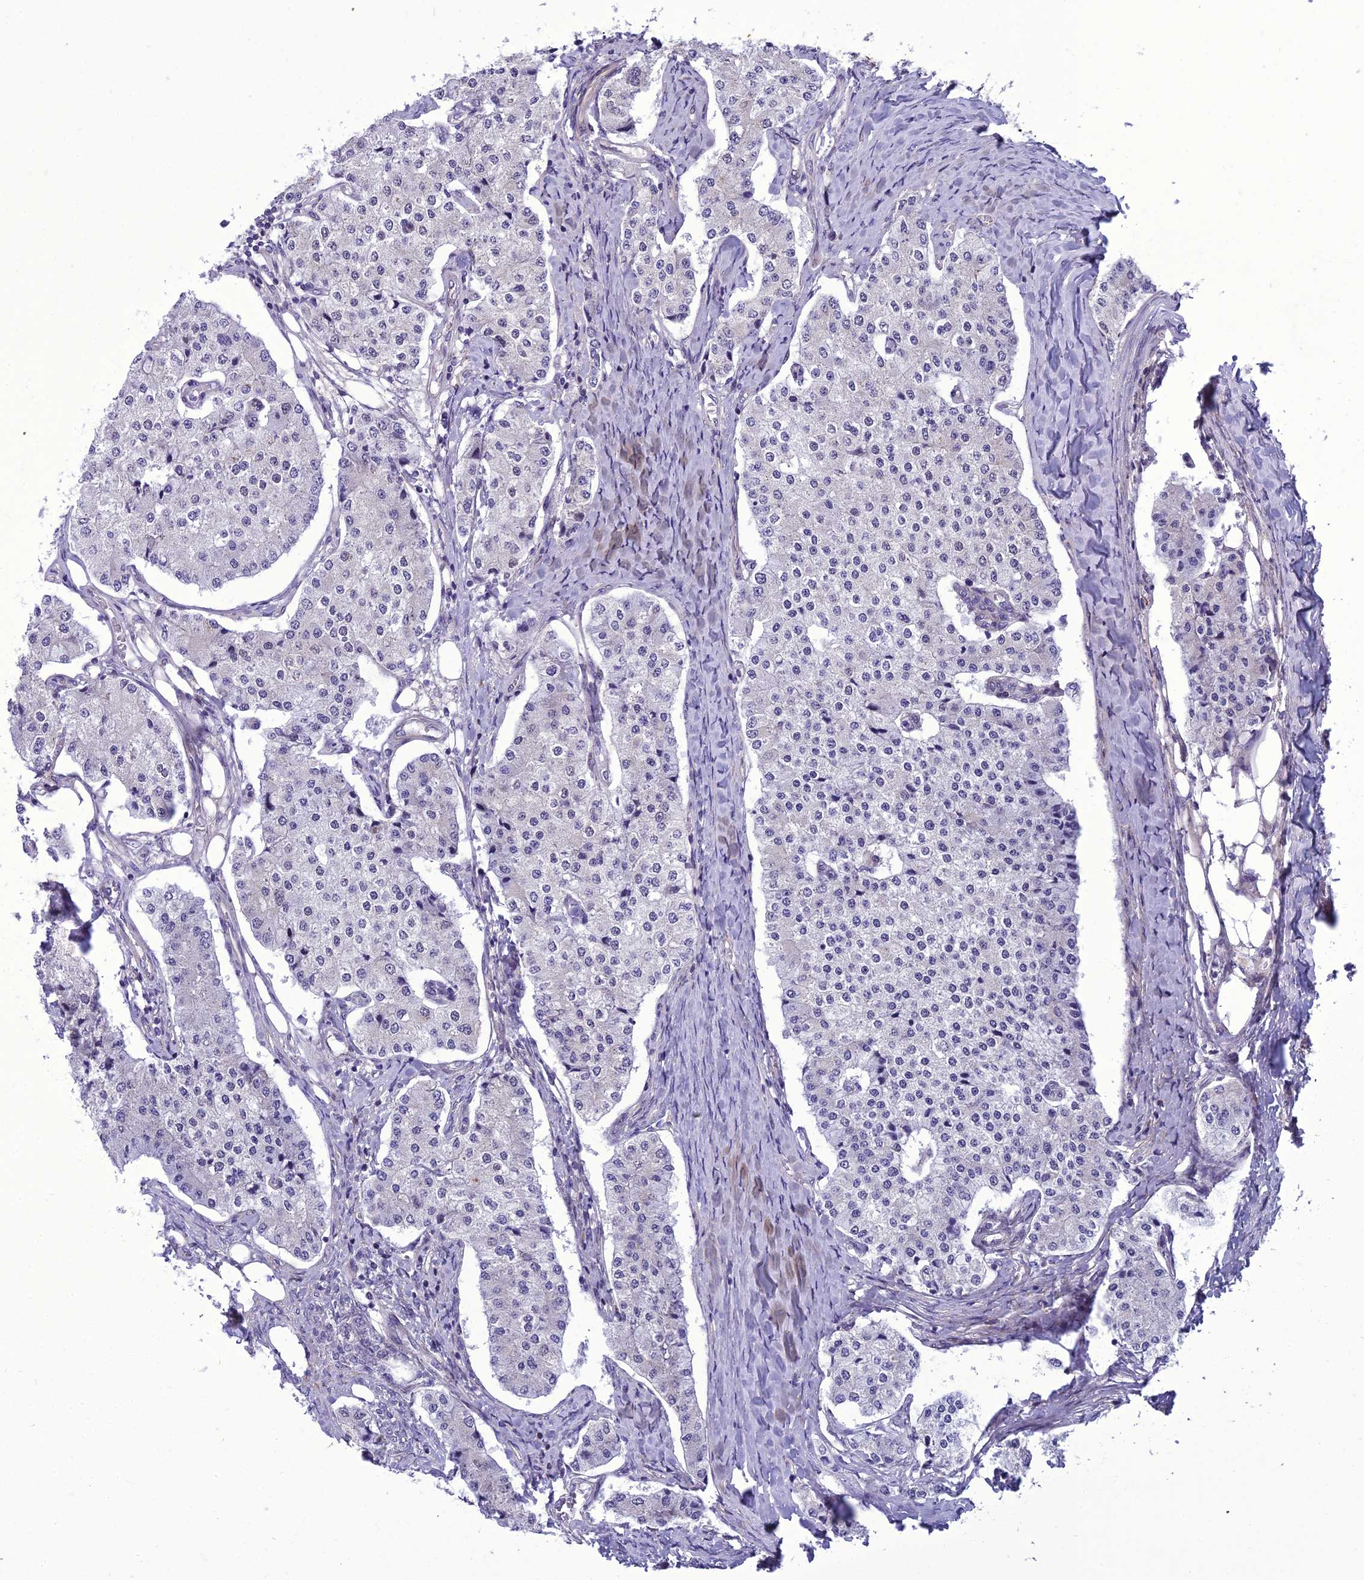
{"staining": {"intensity": "negative", "quantity": "none", "location": "none"}, "tissue": "carcinoid", "cell_type": "Tumor cells", "image_type": "cancer", "snomed": [{"axis": "morphology", "description": "Carcinoid, malignant, NOS"}, {"axis": "topography", "description": "Colon"}], "caption": "A high-resolution histopathology image shows IHC staining of carcinoid, which displays no significant staining in tumor cells.", "gene": "GAB4", "patient": {"sex": "female", "age": 52}}